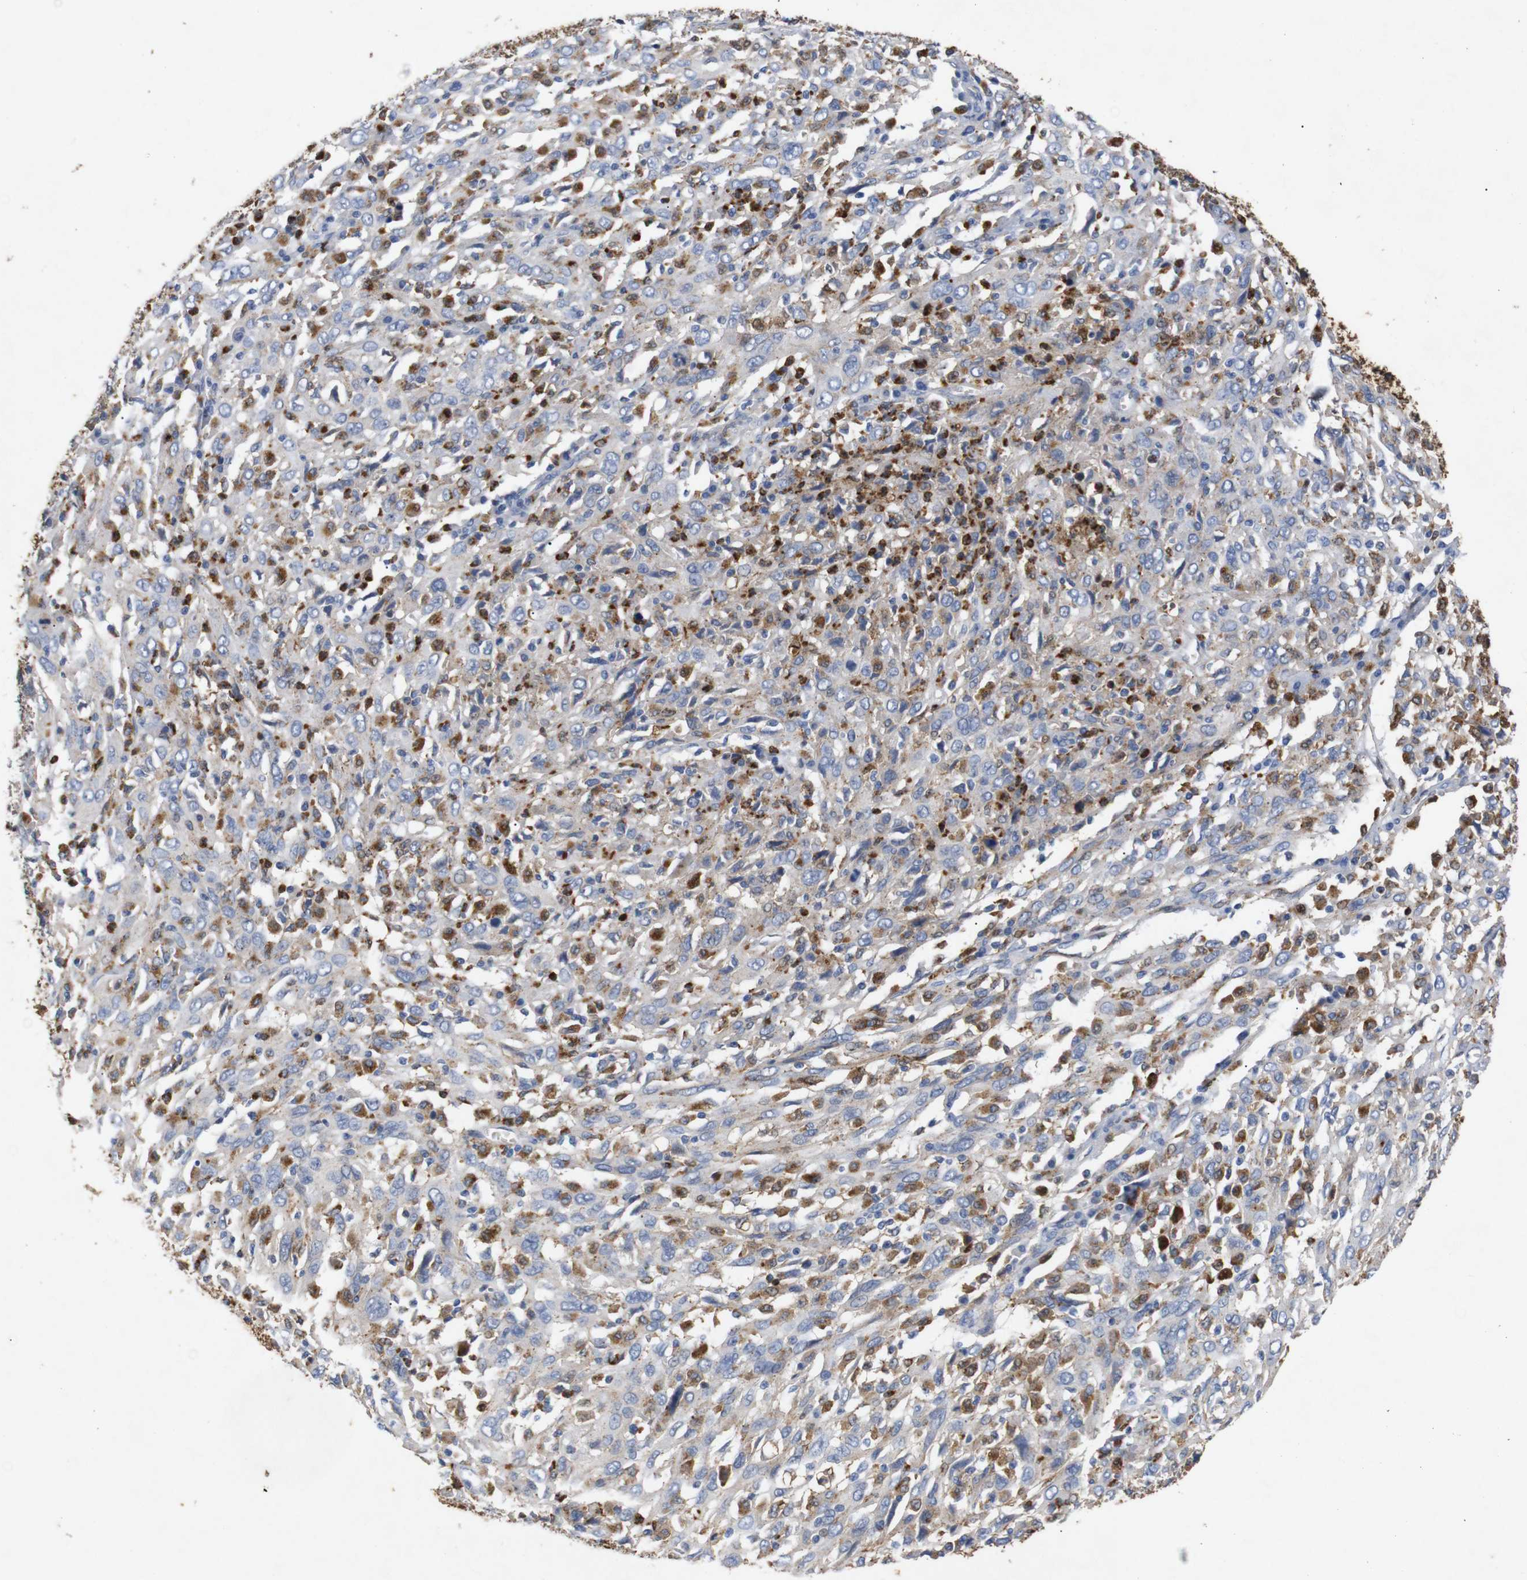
{"staining": {"intensity": "negative", "quantity": "none", "location": "none"}, "tissue": "cervical cancer", "cell_type": "Tumor cells", "image_type": "cancer", "snomed": [{"axis": "morphology", "description": "Squamous cell carcinoma, NOS"}, {"axis": "topography", "description": "Cervix"}], "caption": "Cervical cancer was stained to show a protein in brown. There is no significant positivity in tumor cells. The staining was performed using DAB to visualize the protein expression in brown, while the nuclei were stained in blue with hematoxylin (Magnification: 20x).", "gene": "SDCBP", "patient": {"sex": "female", "age": 46}}